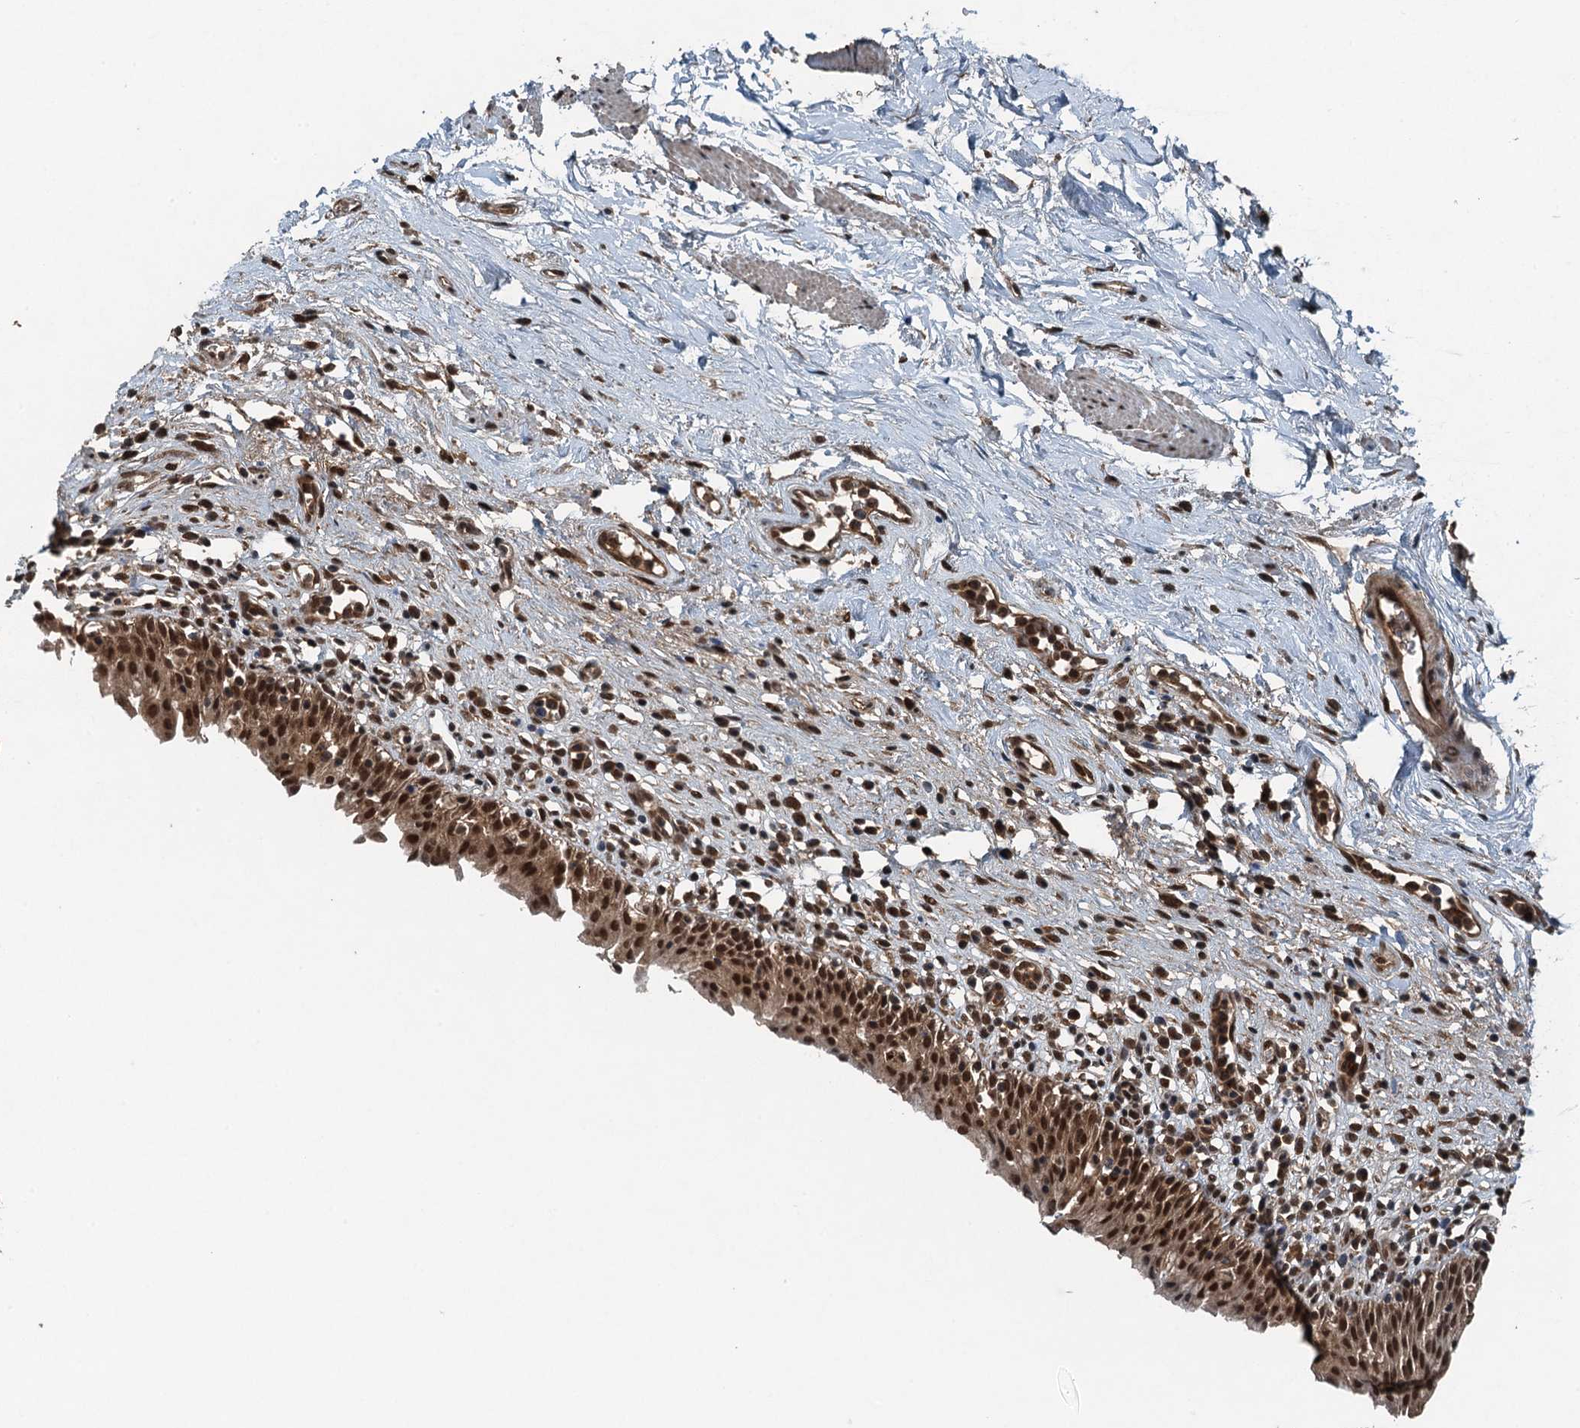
{"staining": {"intensity": "strong", "quantity": ">75%", "location": "cytoplasmic/membranous,nuclear"}, "tissue": "urinary bladder", "cell_type": "Urothelial cells", "image_type": "normal", "snomed": [{"axis": "morphology", "description": "Normal tissue, NOS"}, {"axis": "morphology", "description": "Inflammation, NOS"}, {"axis": "topography", "description": "Urinary bladder"}], "caption": "Urinary bladder stained for a protein shows strong cytoplasmic/membranous,nuclear positivity in urothelial cells.", "gene": "UBXN6", "patient": {"sex": "male", "age": 63}}